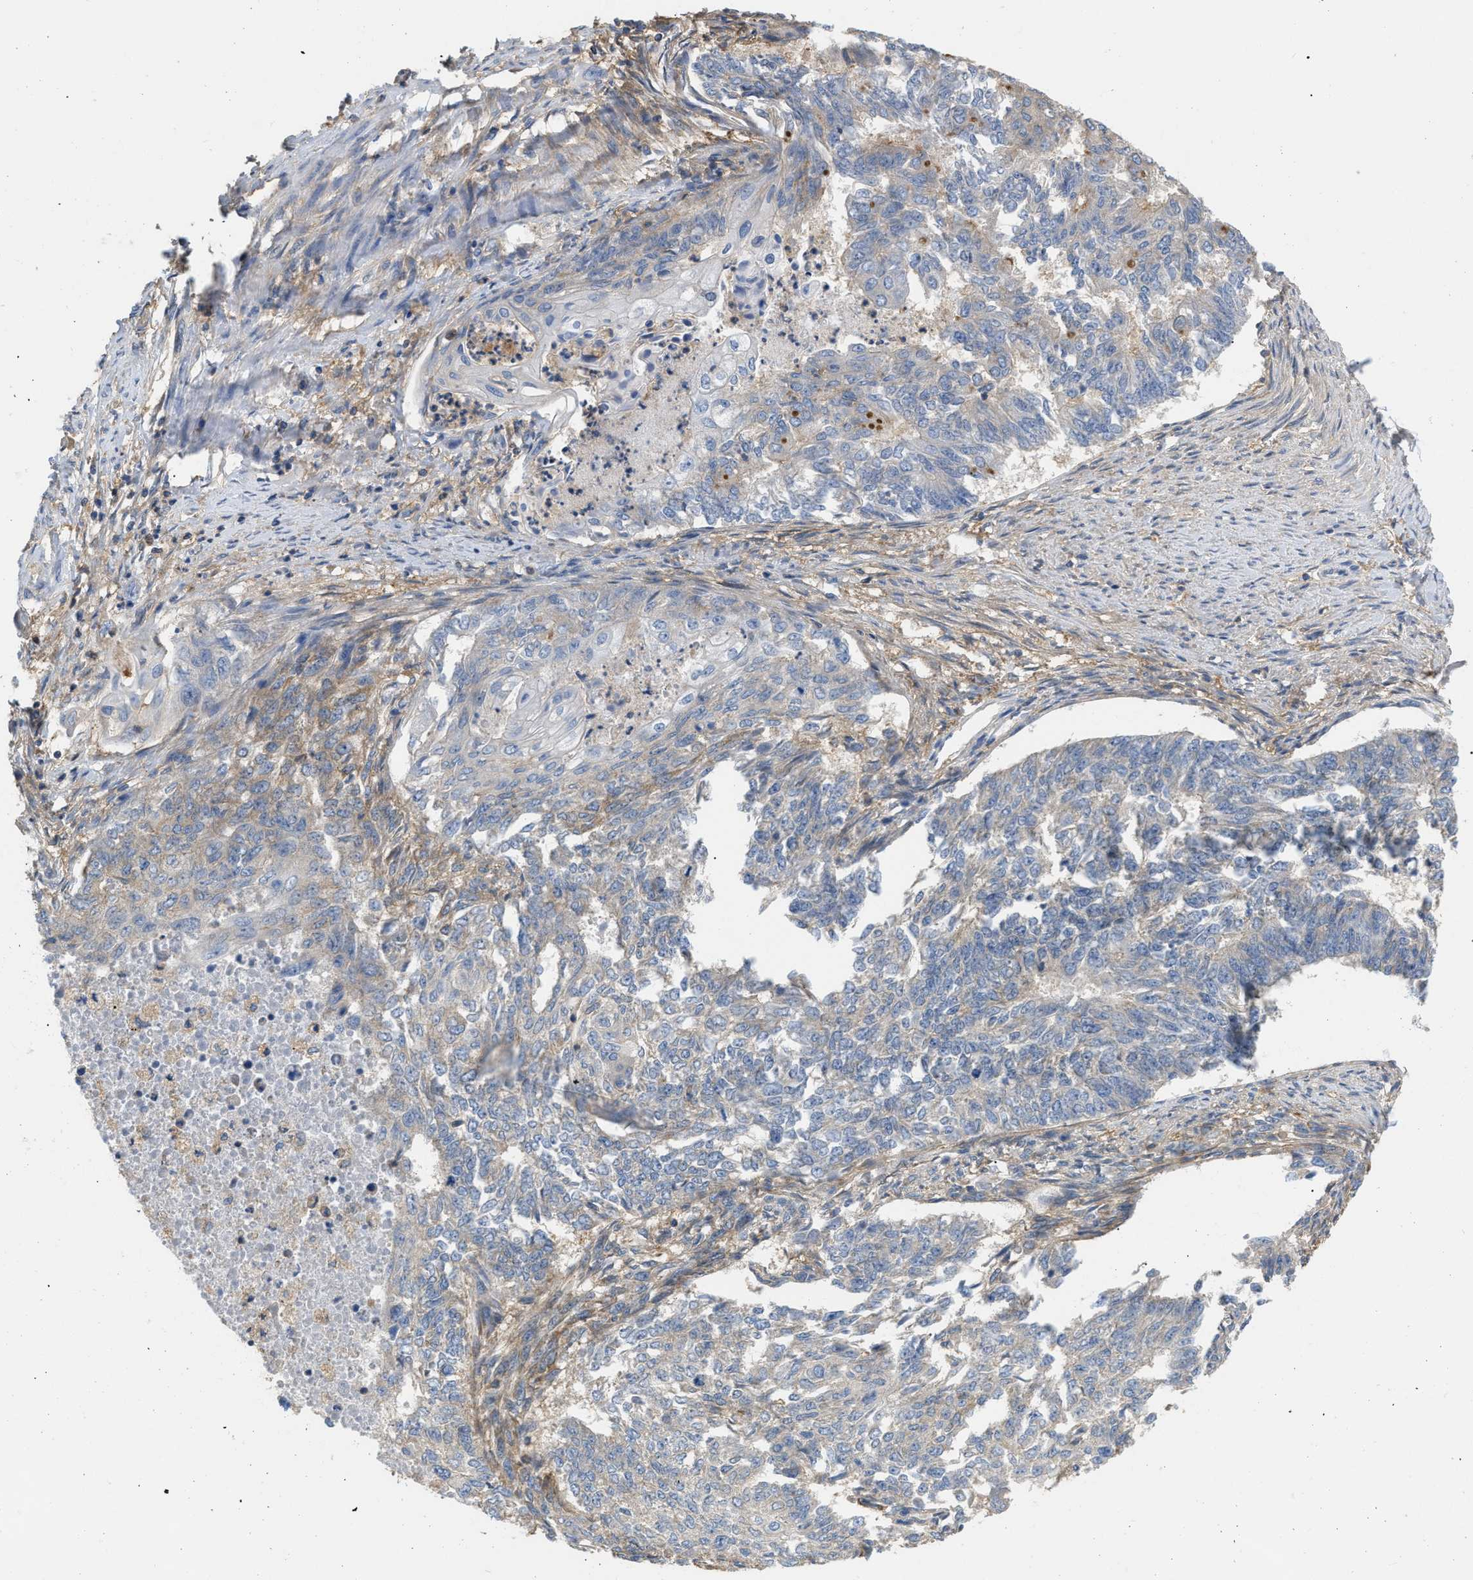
{"staining": {"intensity": "weak", "quantity": "<25%", "location": "cytoplasmic/membranous"}, "tissue": "endometrial cancer", "cell_type": "Tumor cells", "image_type": "cancer", "snomed": [{"axis": "morphology", "description": "Adenocarcinoma, NOS"}, {"axis": "topography", "description": "Endometrium"}], "caption": "Immunohistochemistry (IHC) photomicrograph of neoplastic tissue: human endometrial adenocarcinoma stained with DAB exhibits no significant protein expression in tumor cells.", "gene": "GNB4", "patient": {"sex": "female", "age": 32}}